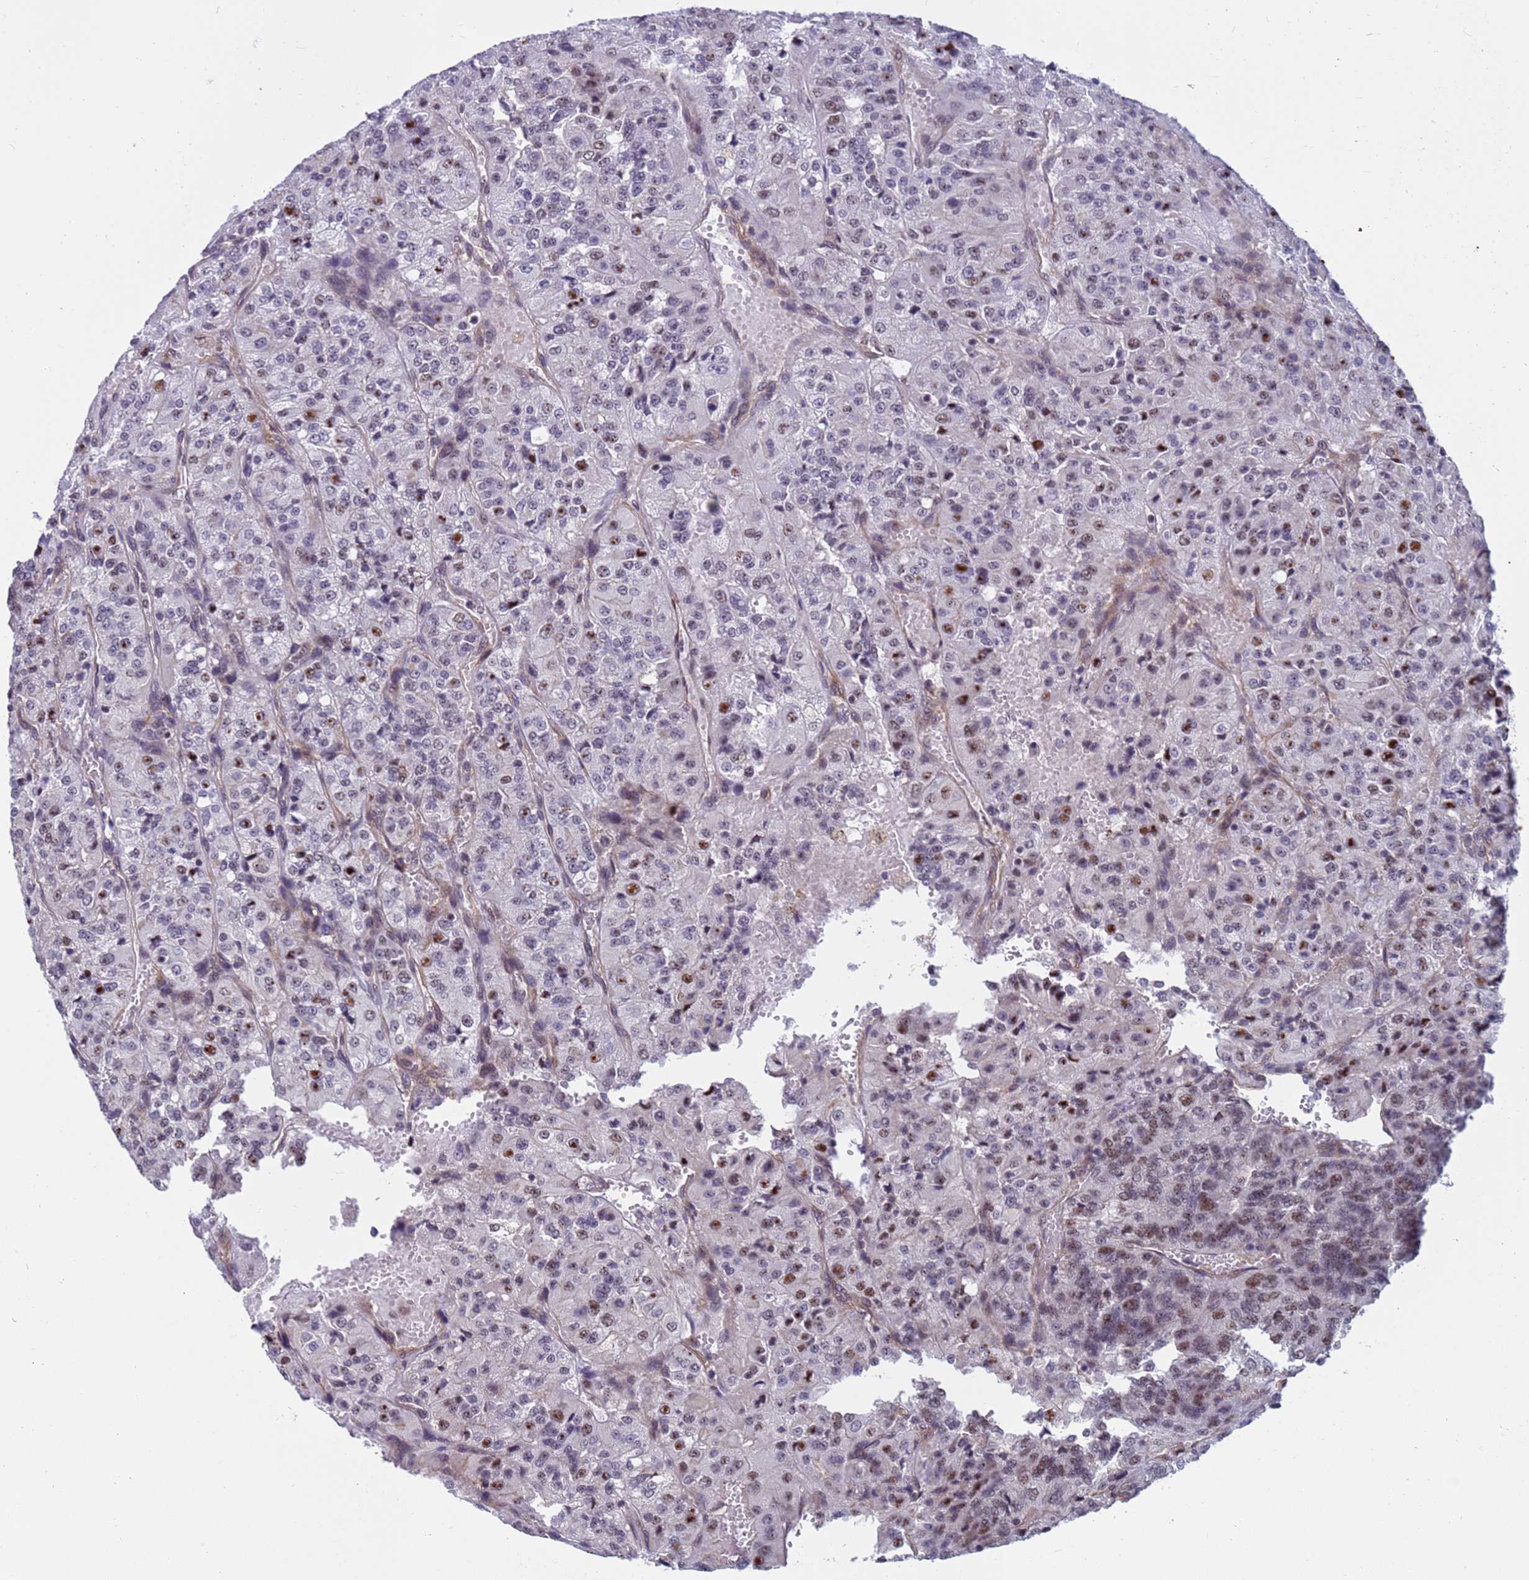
{"staining": {"intensity": "moderate", "quantity": "25%-75%", "location": "nuclear"}, "tissue": "renal cancer", "cell_type": "Tumor cells", "image_type": "cancer", "snomed": [{"axis": "morphology", "description": "Adenocarcinoma, NOS"}, {"axis": "topography", "description": "Kidney"}], "caption": "DAB (3,3'-diaminobenzidine) immunohistochemical staining of human adenocarcinoma (renal) demonstrates moderate nuclear protein staining in about 25%-75% of tumor cells.", "gene": "NSL1", "patient": {"sex": "female", "age": 63}}